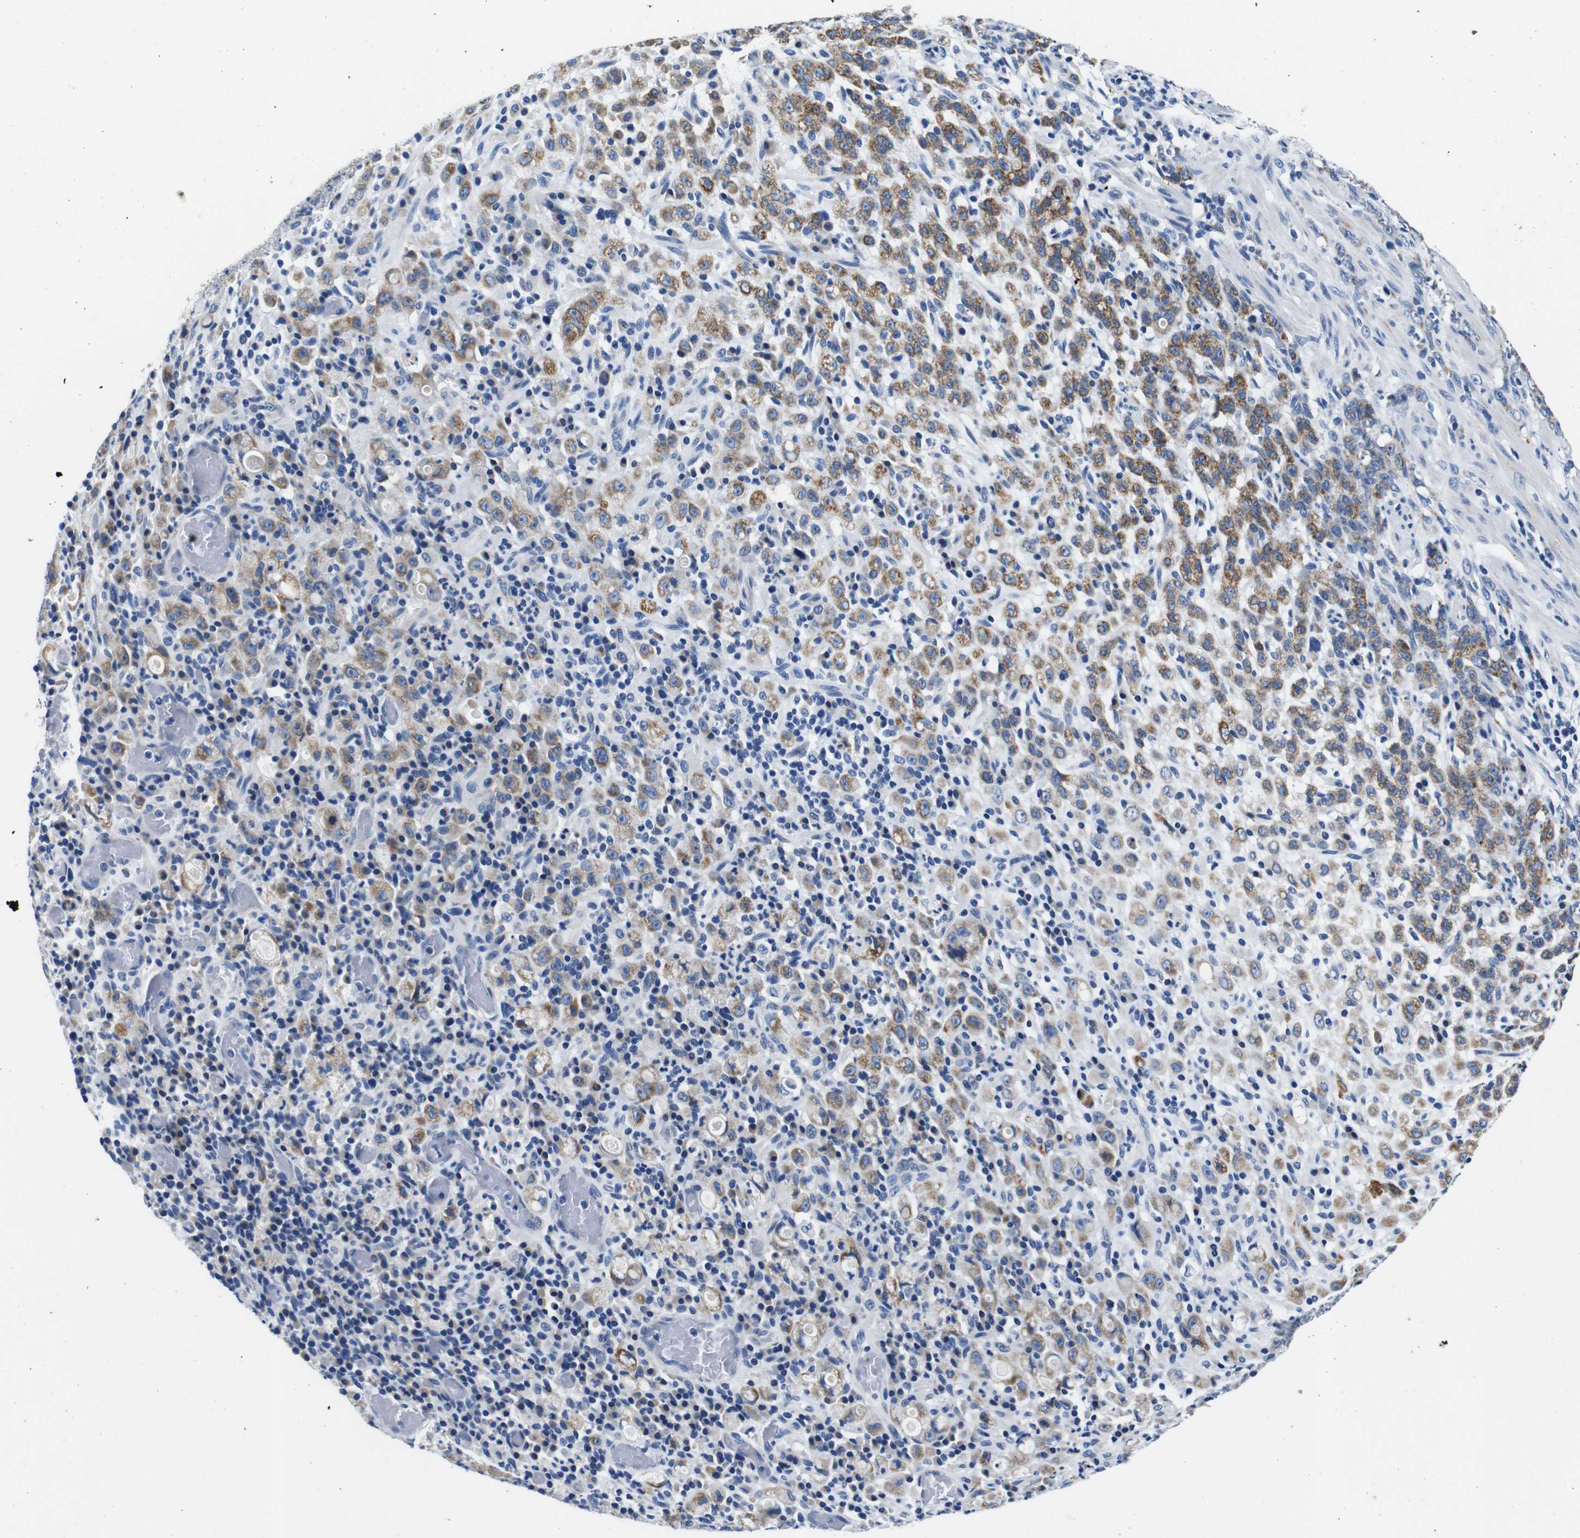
{"staining": {"intensity": "moderate", "quantity": ">75%", "location": "cytoplasmic/membranous"}, "tissue": "stomach cancer", "cell_type": "Tumor cells", "image_type": "cancer", "snomed": [{"axis": "morphology", "description": "Adenocarcinoma, NOS"}, {"axis": "topography", "description": "Stomach, lower"}], "caption": "This is an image of immunohistochemistry staining of stomach cancer (adenocarcinoma), which shows moderate expression in the cytoplasmic/membranous of tumor cells.", "gene": "SNX19", "patient": {"sex": "male", "age": 88}}